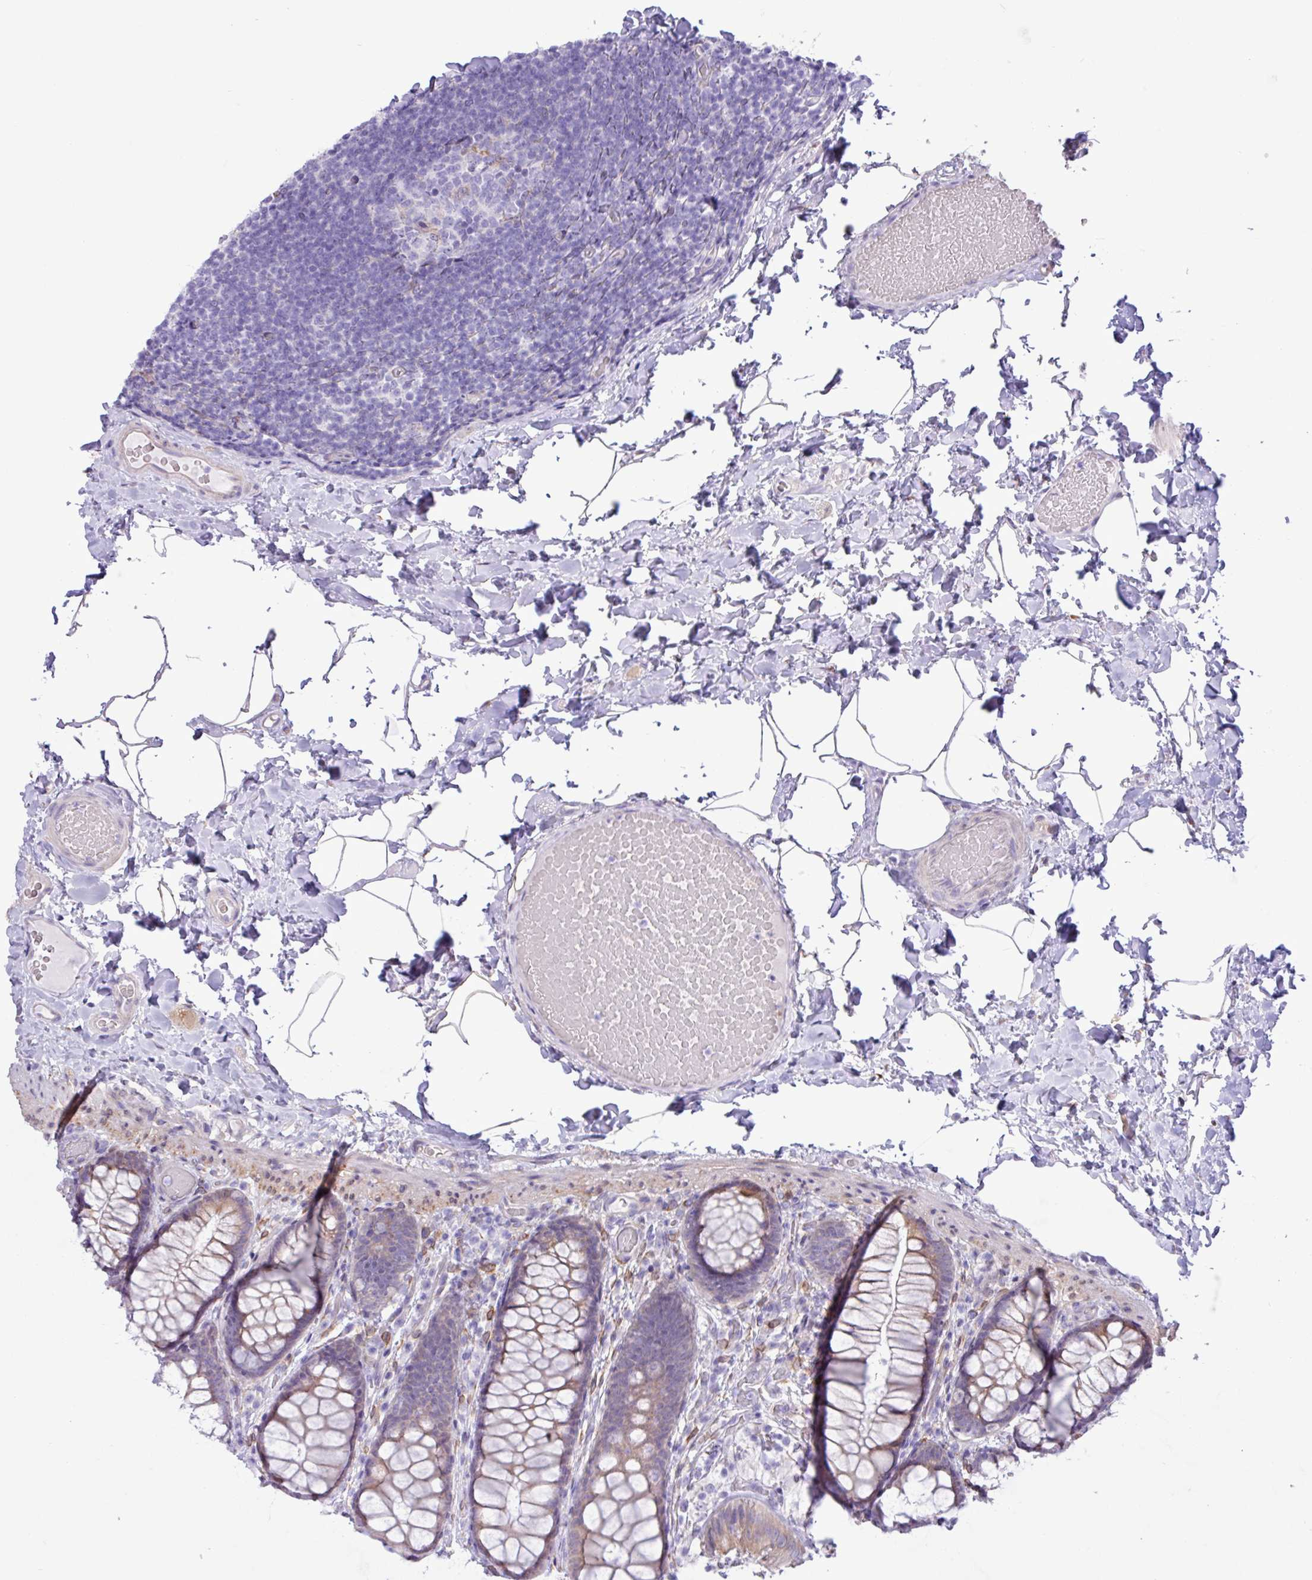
{"staining": {"intensity": "negative", "quantity": "none", "location": "none"}, "tissue": "colon", "cell_type": "Endothelial cells", "image_type": "normal", "snomed": [{"axis": "morphology", "description": "Normal tissue, NOS"}, {"axis": "topography", "description": "Colon"}], "caption": "High power microscopy histopathology image of an immunohistochemistry micrograph of normal colon, revealing no significant expression in endothelial cells. (DAB IHC visualized using brightfield microscopy, high magnification).", "gene": "SLC38A1", "patient": {"sex": "male", "age": 46}}